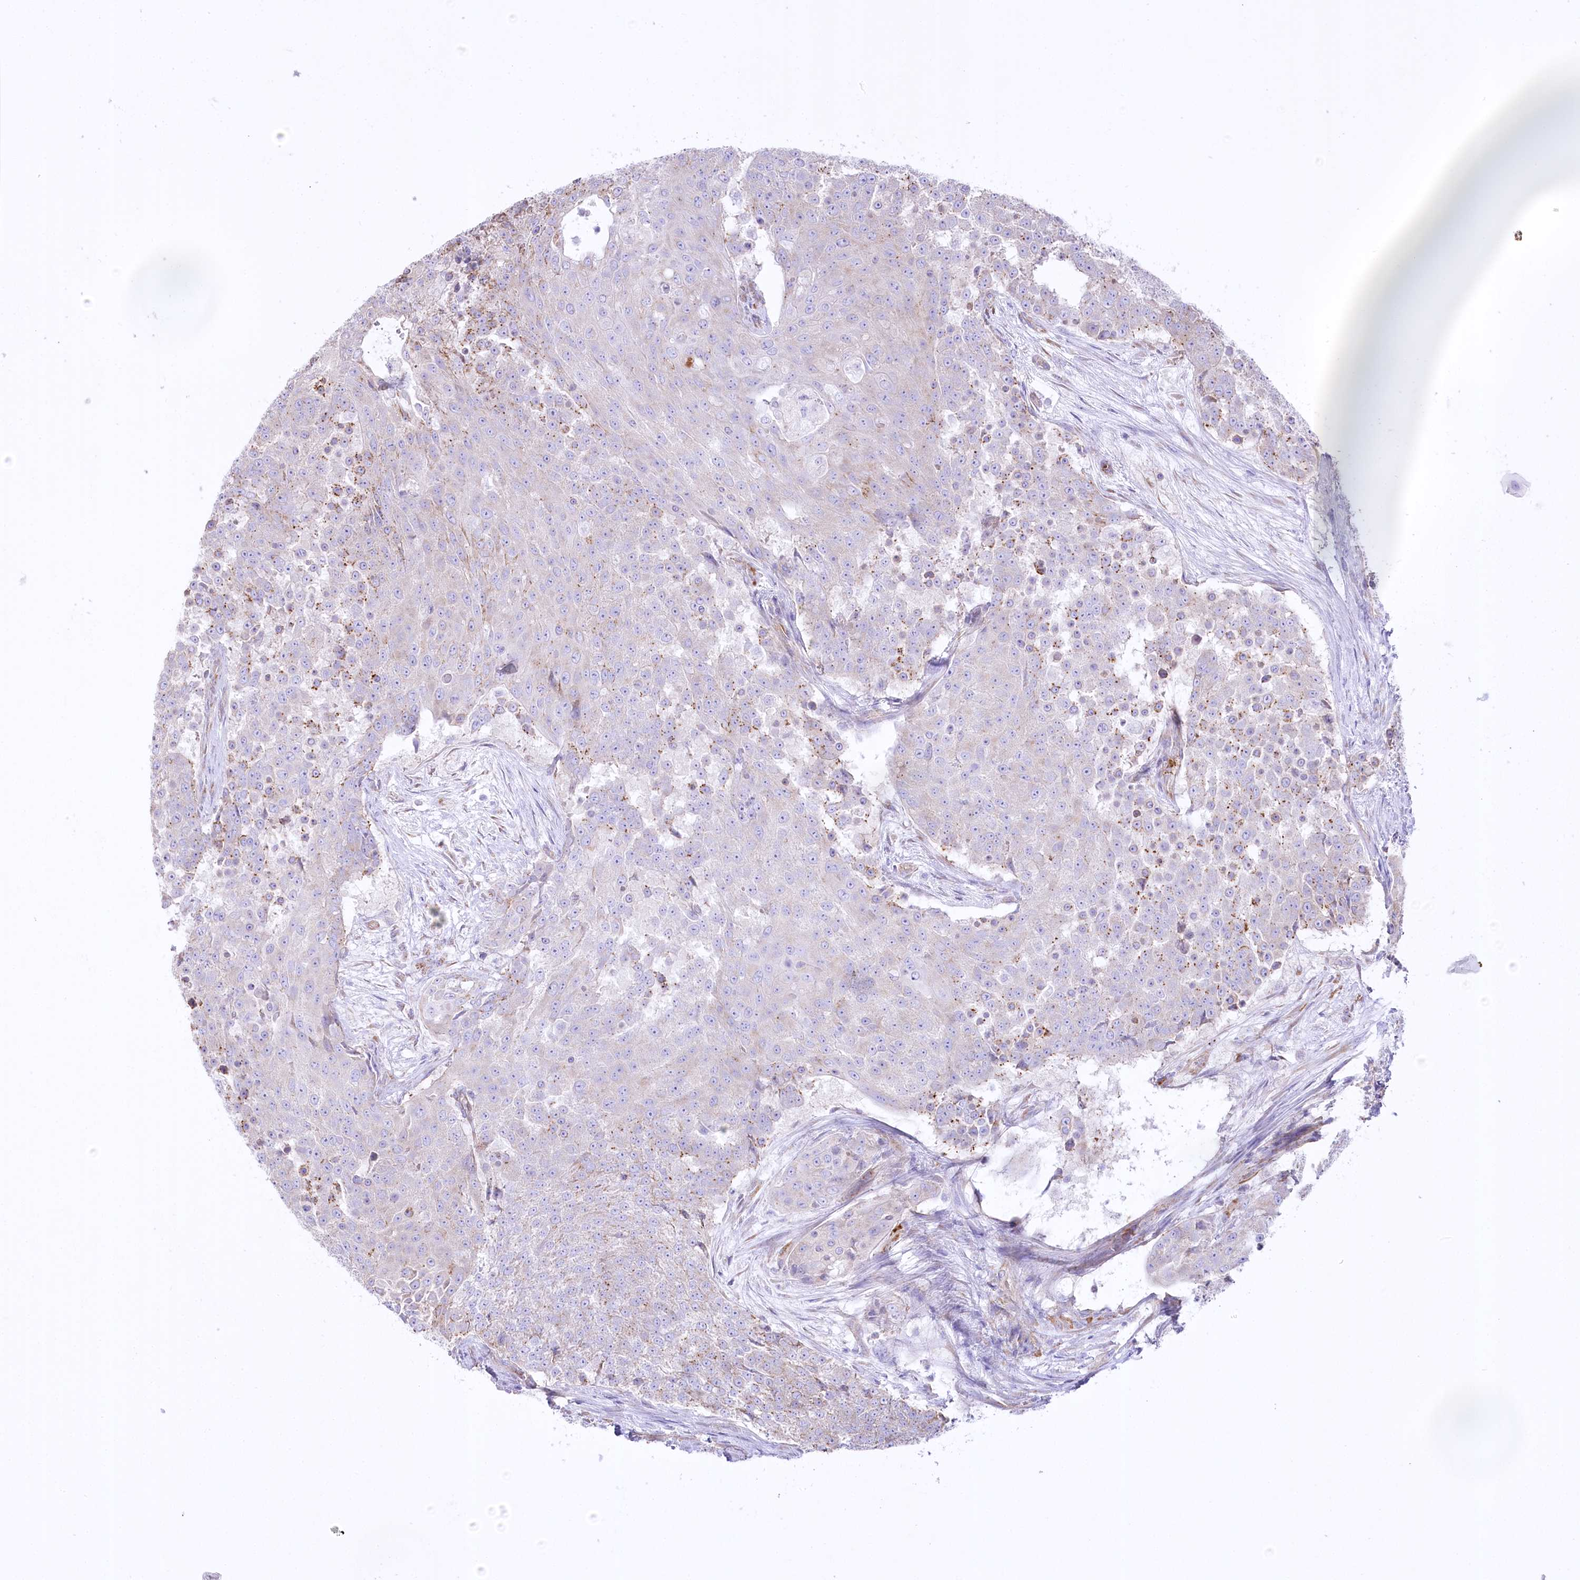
{"staining": {"intensity": "moderate", "quantity": "<25%", "location": "cytoplasmic/membranous"}, "tissue": "urothelial cancer", "cell_type": "Tumor cells", "image_type": "cancer", "snomed": [{"axis": "morphology", "description": "Urothelial carcinoma, High grade"}, {"axis": "topography", "description": "Urinary bladder"}], "caption": "Urothelial cancer stained with a protein marker exhibits moderate staining in tumor cells.", "gene": "FAM216A", "patient": {"sex": "female", "age": 63}}